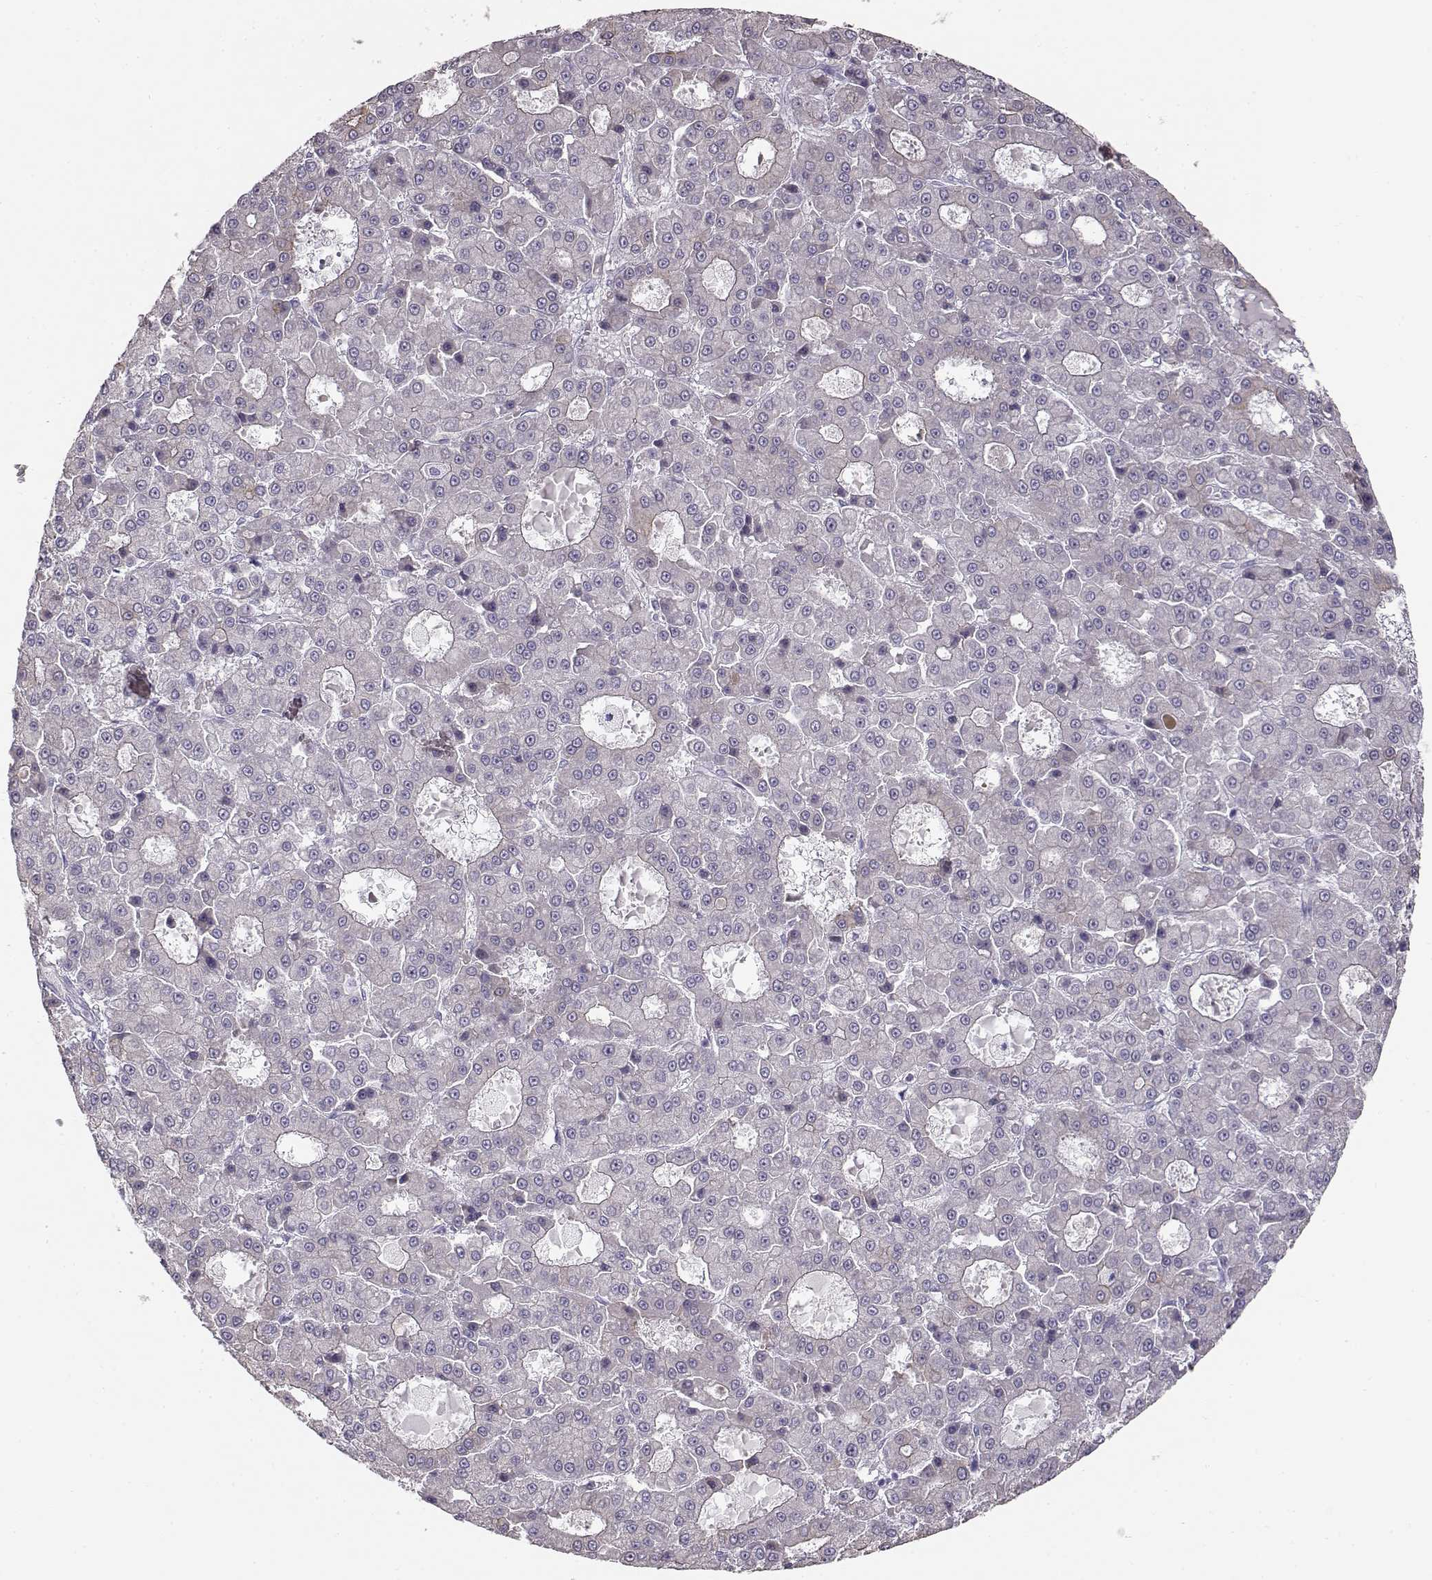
{"staining": {"intensity": "negative", "quantity": "none", "location": "none"}, "tissue": "liver cancer", "cell_type": "Tumor cells", "image_type": "cancer", "snomed": [{"axis": "morphology", "description": "Carcinoma, Hepatocellular, NOS"}, {"axis": "topography", "description": "Liver"}], "caption": "Tumor cells show no significant positivity in liver cancer (hepatocellular carcinoma).", "gene": "S100B", "patient": {"sex": "male", "age": 70}}